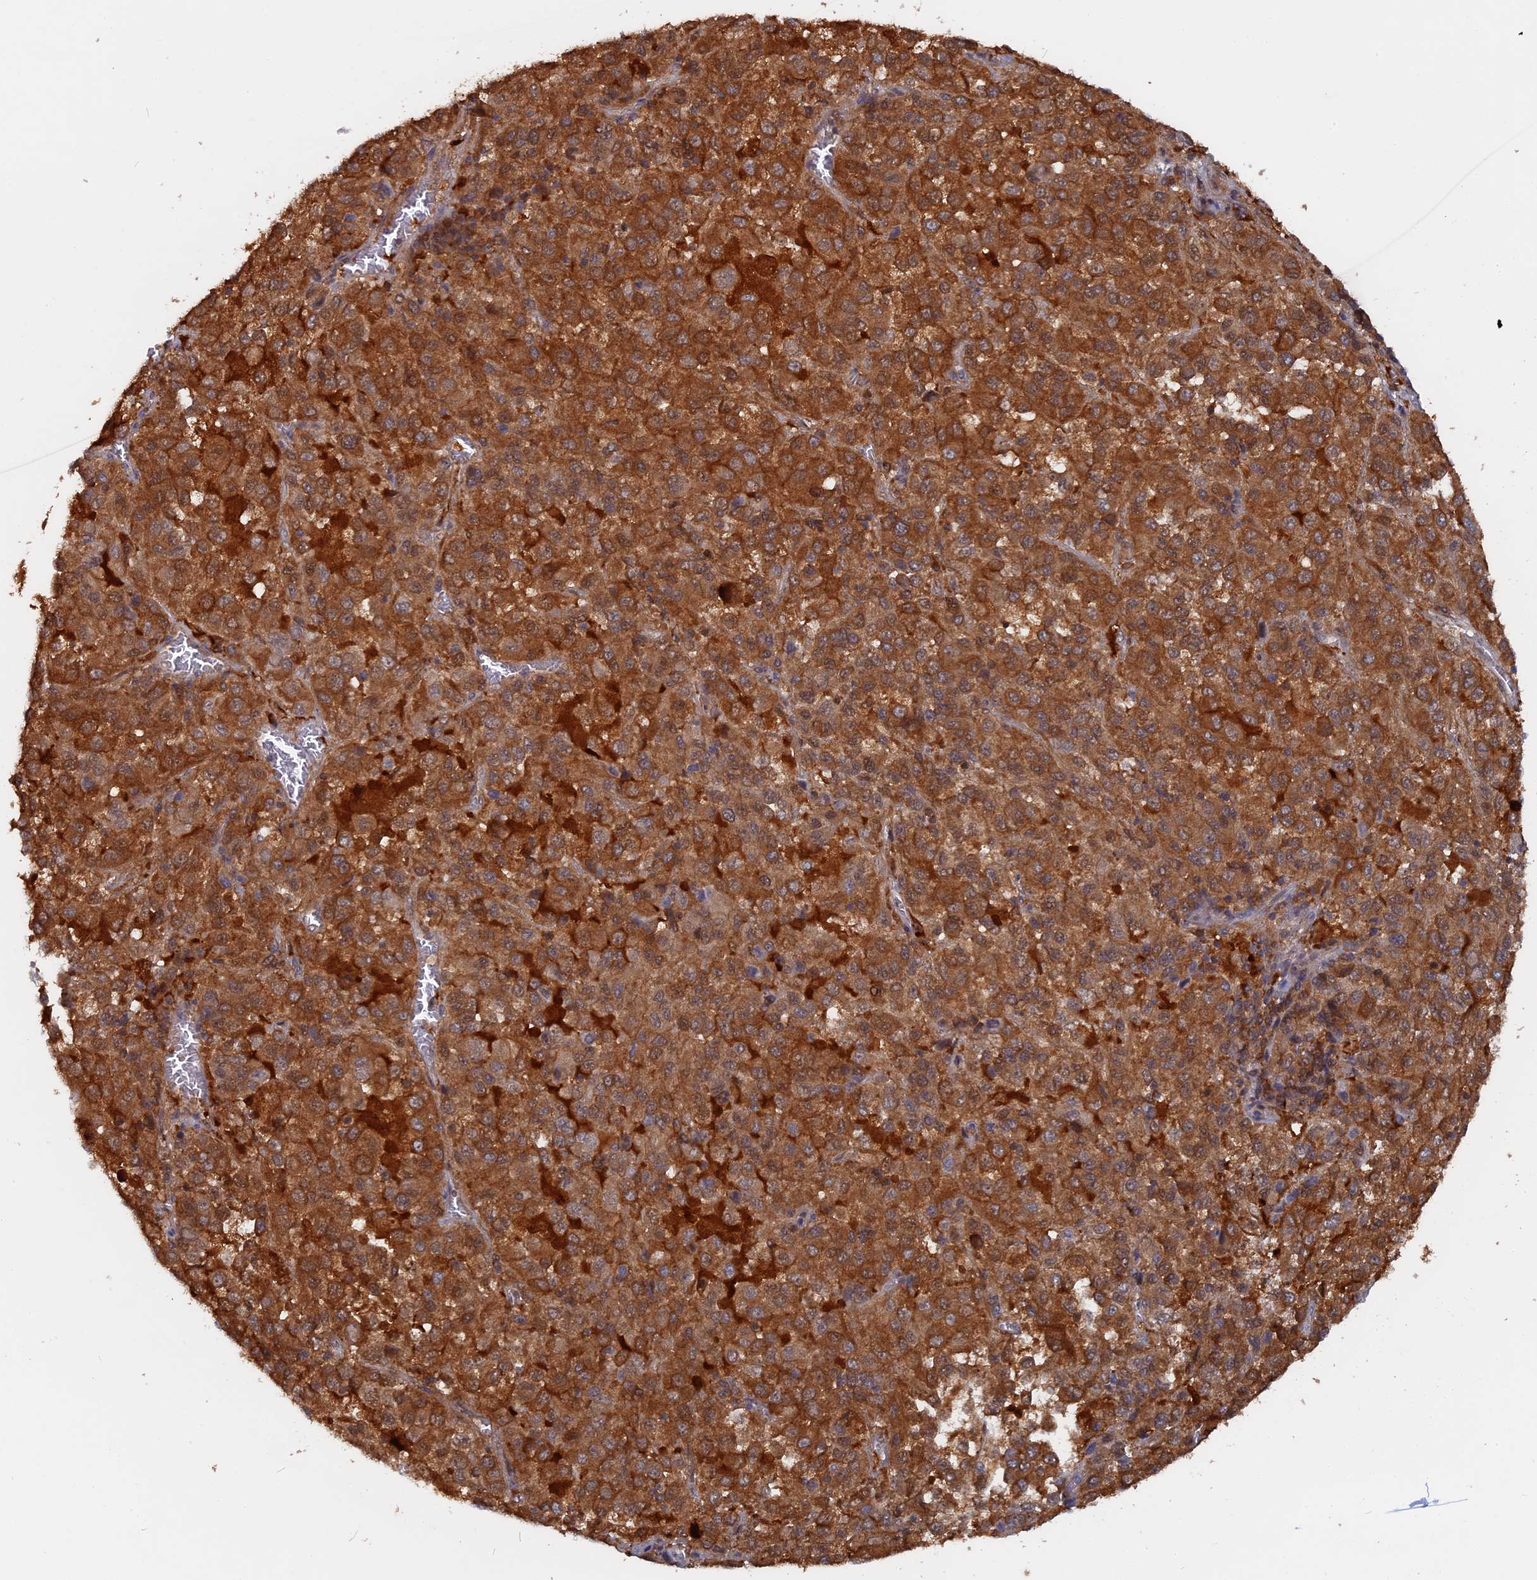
{"staining": {"intensity": "strong", "quantity": ">75%", "location": "cytoplasmic/membranous"}, "tissue": "melanoma", "cell_type": "Tumor cells", "image_type": "cancer", "snomed": [{"axis": "morphology", "description": "Malignant melanoma, Metastatic site"}, {"axis": "topography", "description": "Lung"}], "caption": "This photomicrograph reveals malignant melanoma (metastatic site) stained with IHC to label a protein in brown. The cytoplasmic/membranous of tumor cells show strong positivity for the protein. Nuclei are counter-stained blue.", "gene": "BLVRA", "patient": {"sex": "male", "age": 64}}